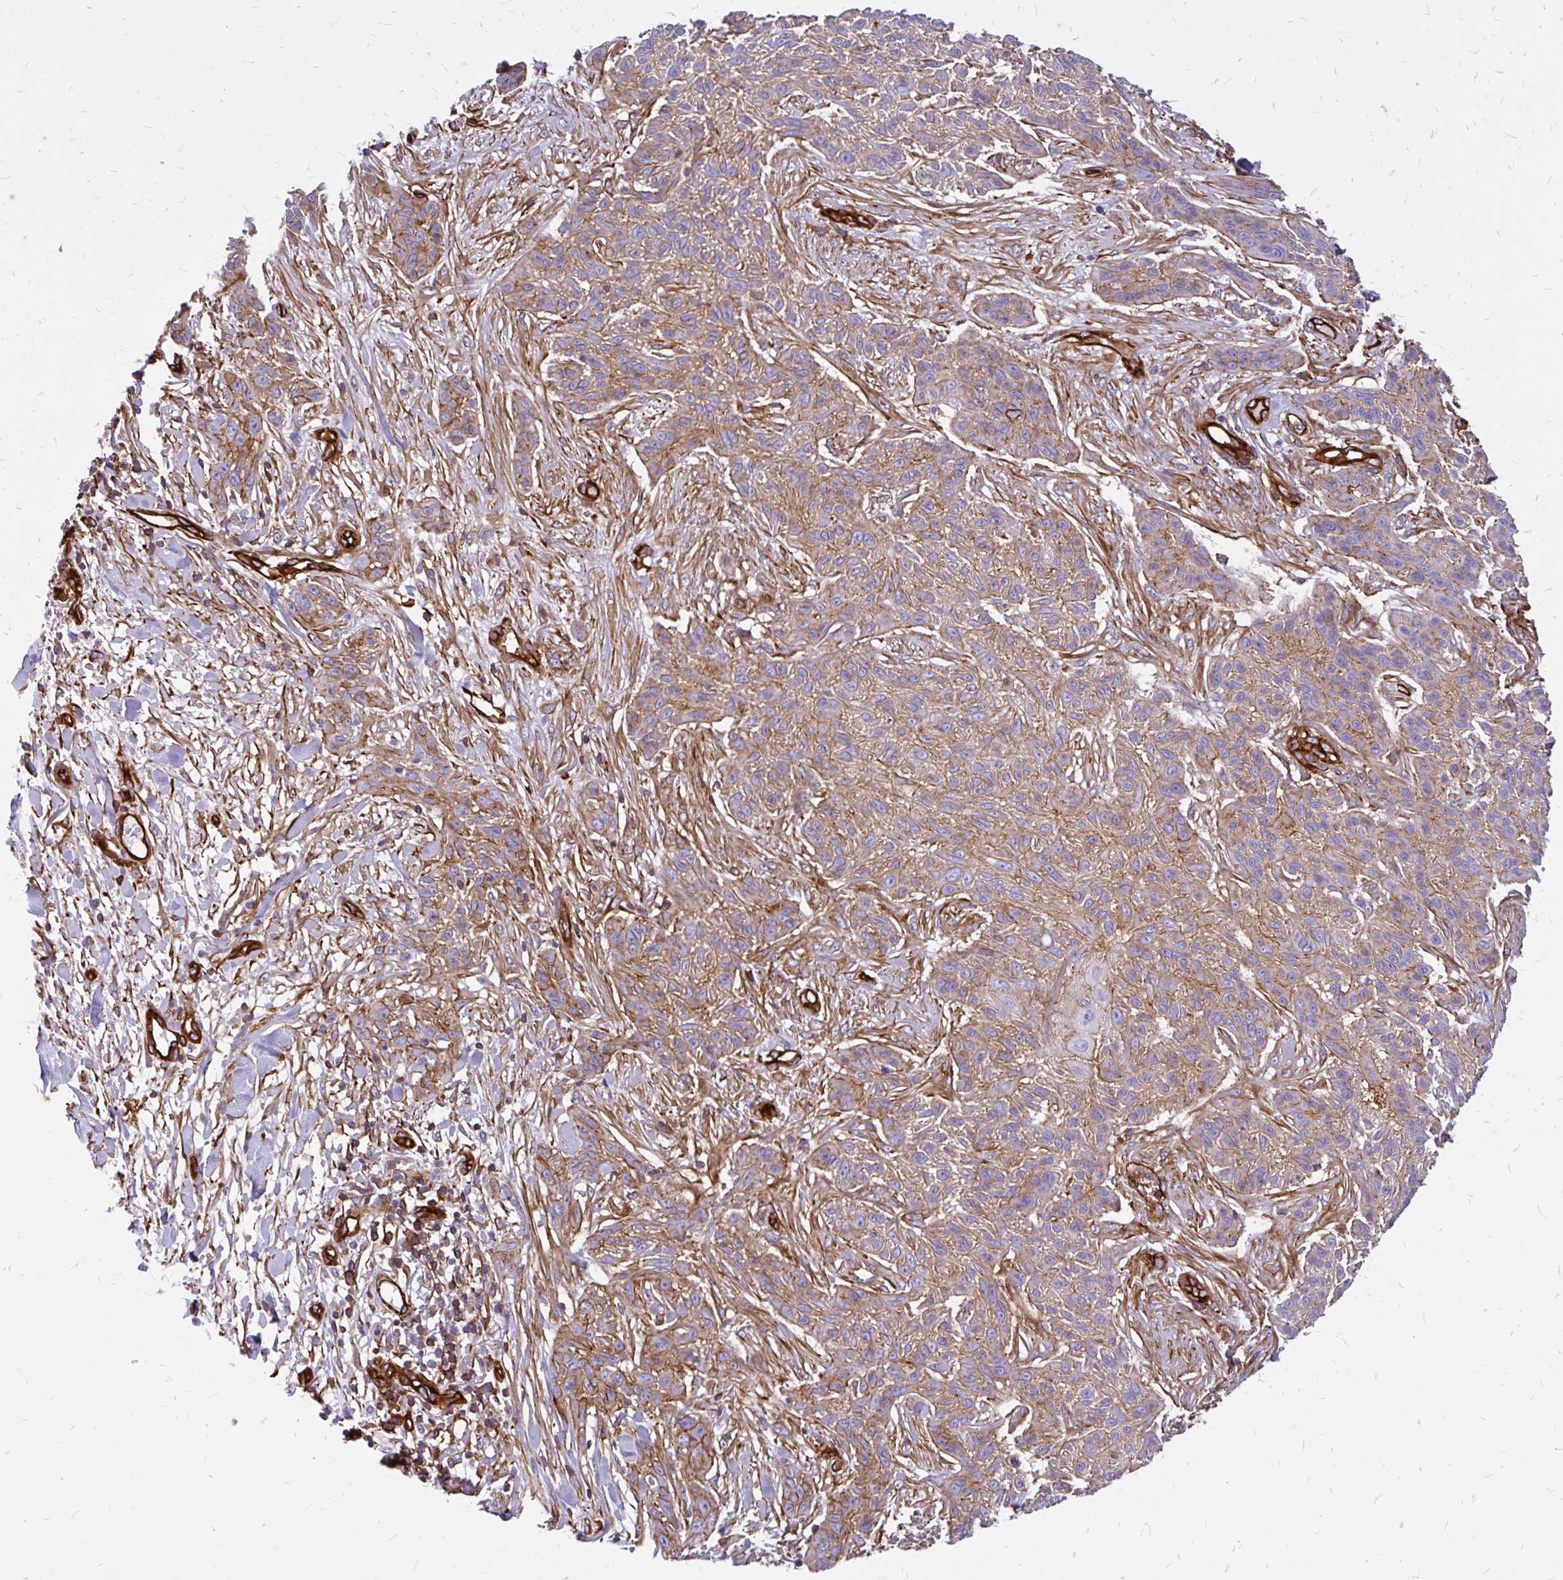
{"staining": {"intensity": "moderate", "quantity": ">75%", "location": "cytoplasmic/membranous"}, "tissue": "skin cancer", "cell_type": "Tumor cells", "image_type": "cancer", "snomed": [{"axis": "morphology", "description": "Squamous cell carcinoma, NOS"}, {"axis": "topography", "description": "Skin"}], "caption": "Immunohistochemistry image of human skin cancer stained for a protein (brown), which demonstrates medium levels of moderate cytoplasmic/membranous expression in approximately >75% of tumor cells.", "gene": "MAP1LC3B", "patient": {"sex": "male", "age": 86}}